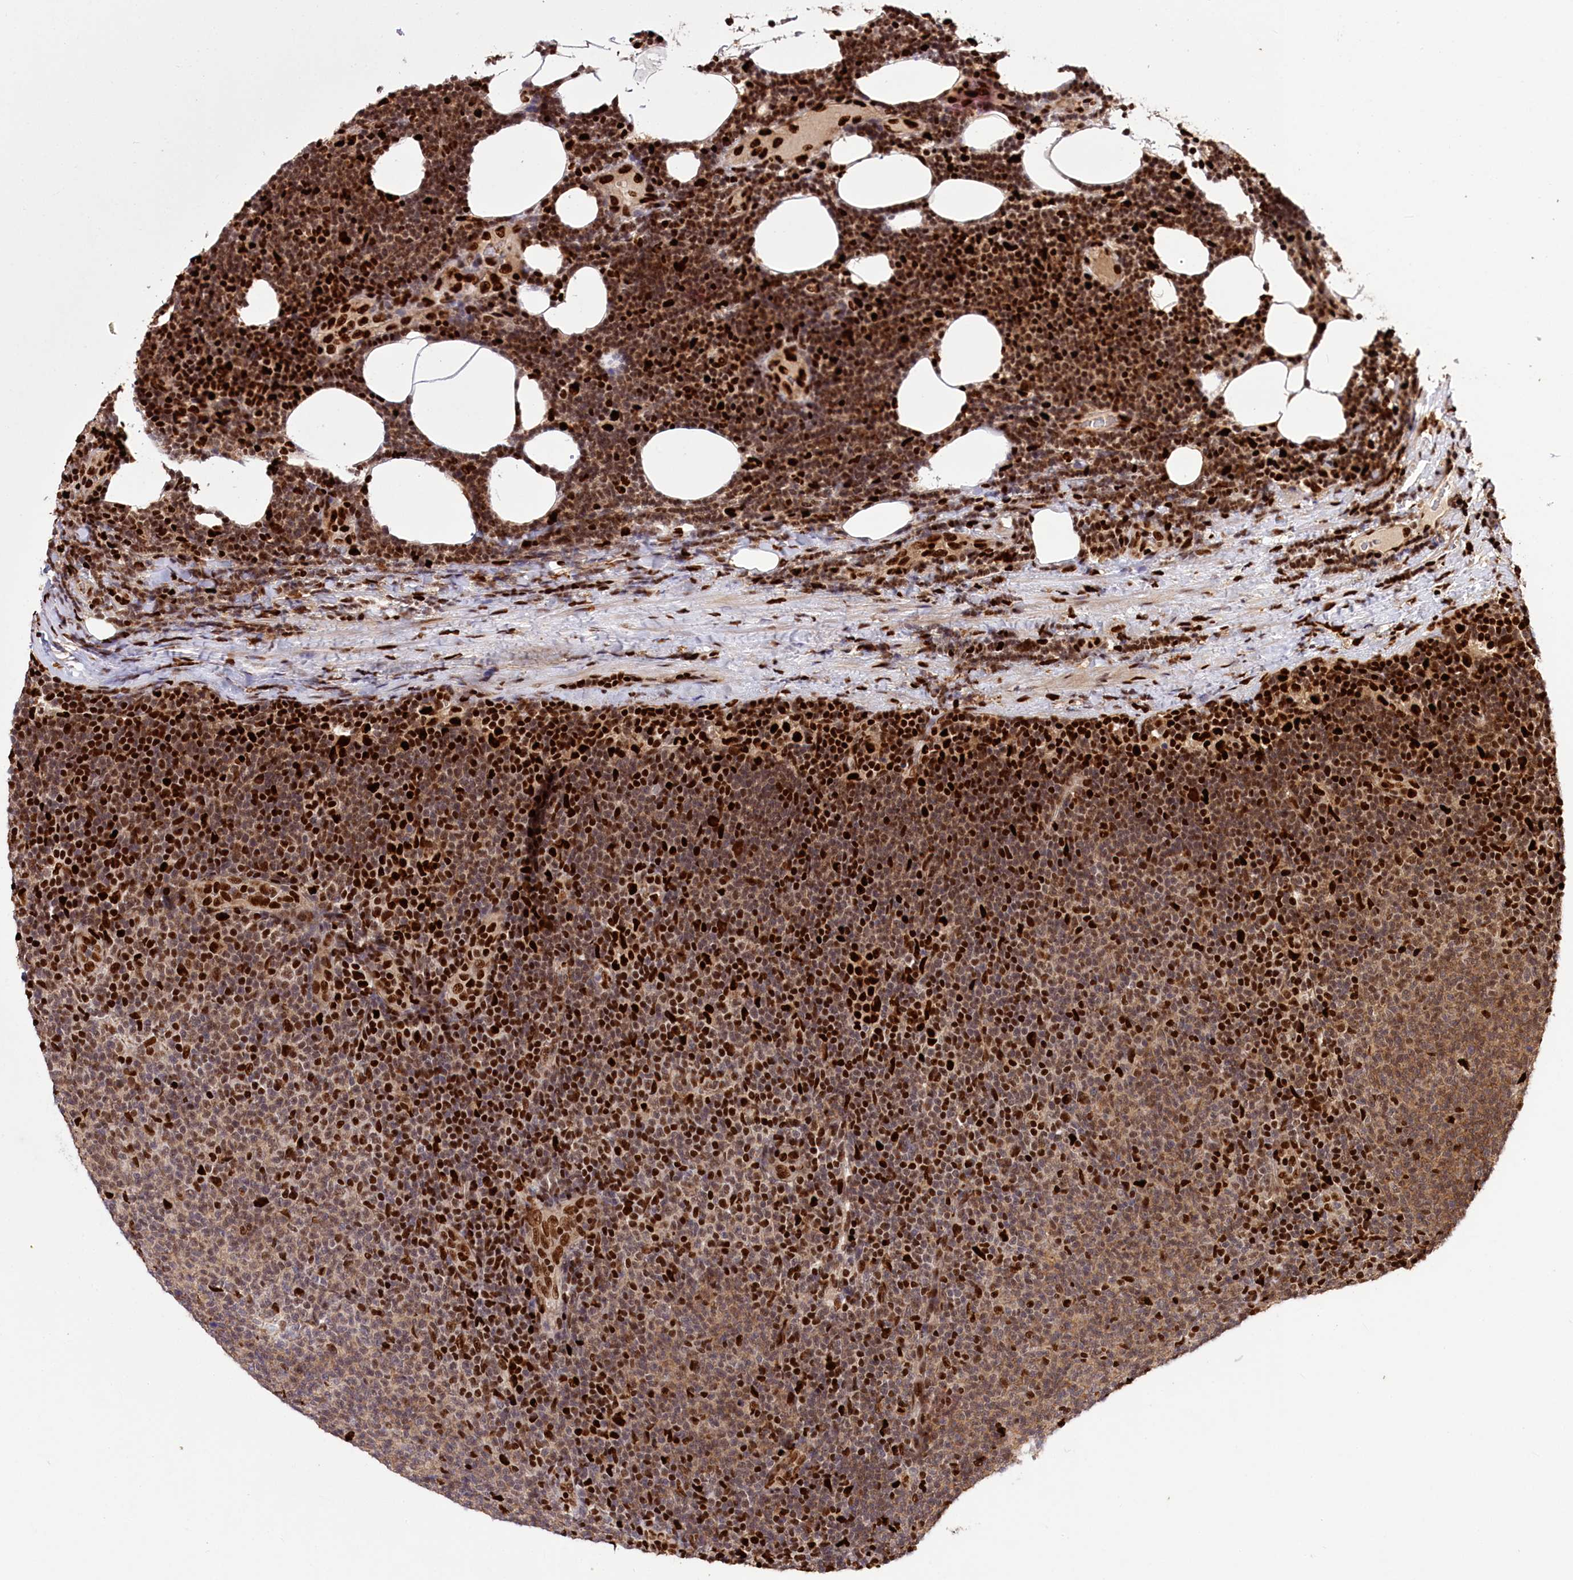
{"staining": {"intensity": "strong", "quantity": ">75%", "location": "nuclear"}, "tissue": "lymphoma", "cell_type": "Tumor cells", "image_type": "cancer", "snomed": [{"axis": "morphology", "description": "Malignant lymphoma, non-Hodgkin's type, Low grade"}, {"axis": "topography", "description": "Lymph node"}], "caption": "Tumor cells reveal high levels of strong nuclear staining in approximately >75% of cells in lymphoma. The staining was performed using DAB, with brown indicating positive protein expression. Nuclei are stained blue with hematoxylin.", "gene": "FIGN", "patient": {"sex": "male", "age": 66}}